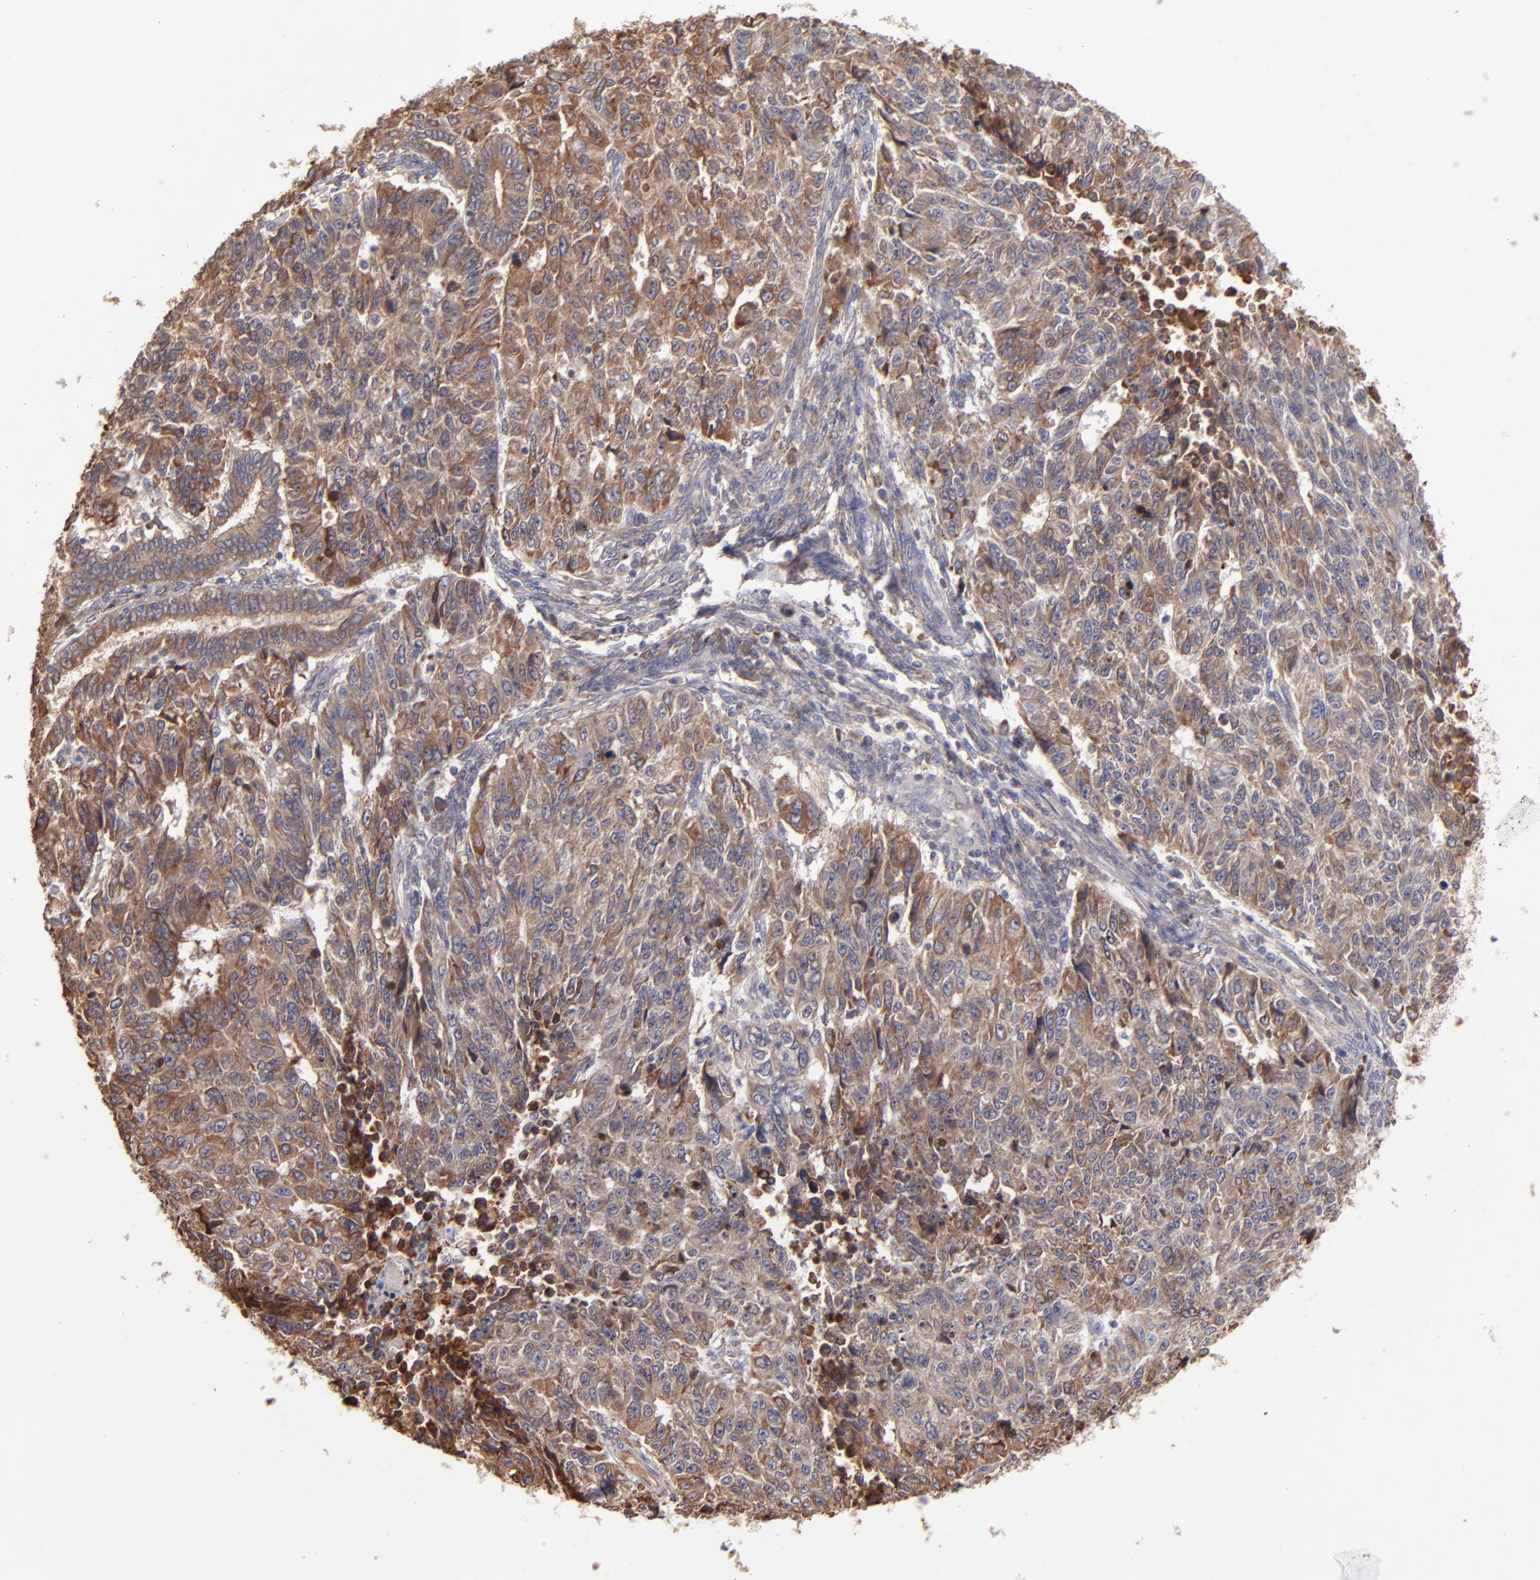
{"staining": {"intensity": "moderate", "quantity": ">75%", "location": "cytoplasmic/membranous"}, "tissue": "endometrial cancer", "cell_type": "Tumor cells", "image_type": "cancer", "snomed": [{"axis": "morphology", "description": "Adenocarcinoma, NOS"}, {"axis": "topography", "description": "Endometrium"}], "caption": "IHC histopathology image of neoplastic tissue: human adenocarcinoma (endometrial) stained using immunohistochemistry (IHC) reveals medium levels of moderate protein expression localized specifically in the cytoplasmic/membranous of tumor cells, appearing as a cytoplasmic/membranous brown color.", "gene": "CFB", "patient": {"sex": "female", "age": 42}}